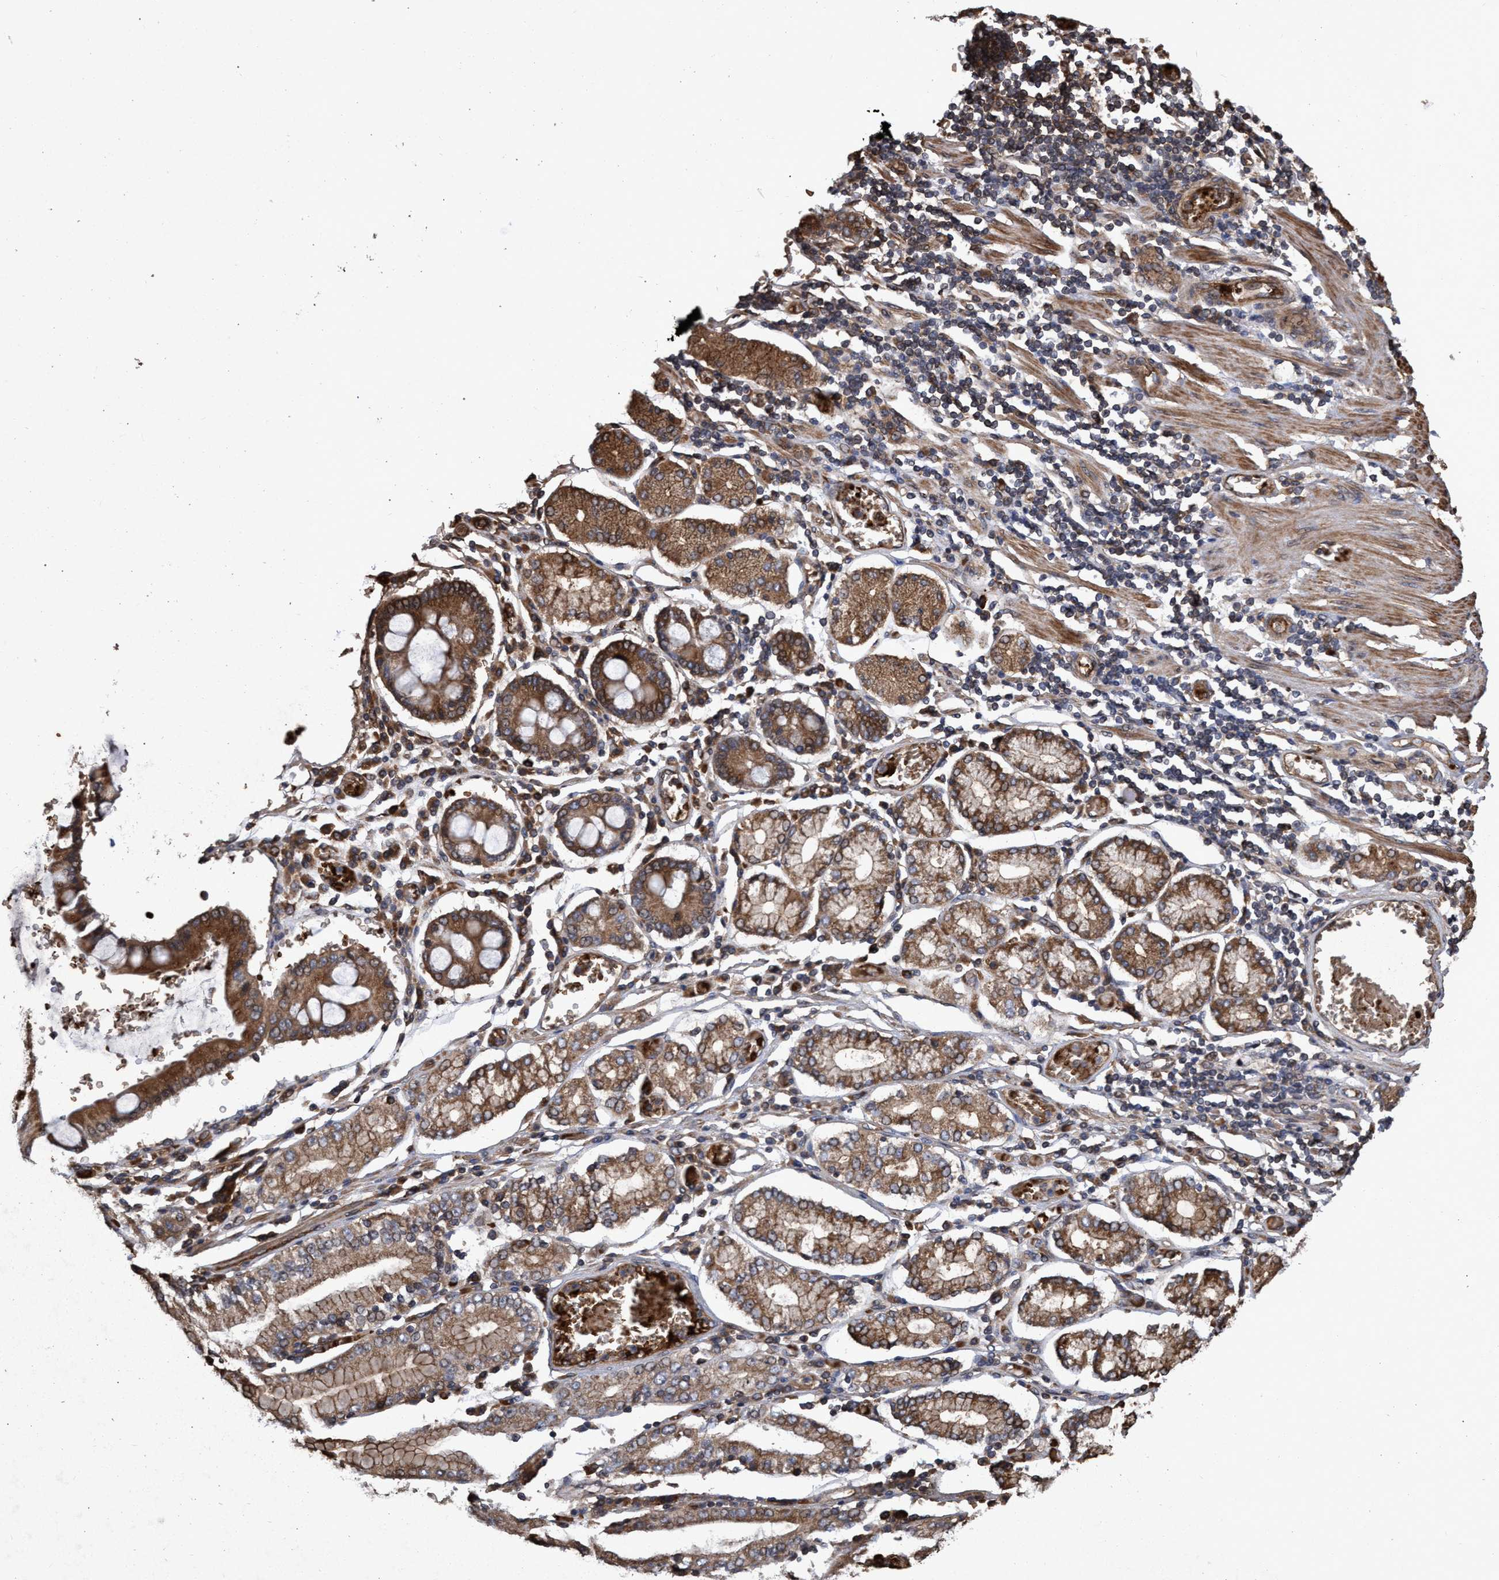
{"staining": {"intensity": "moderate", "quantity": ">75%", "location": "cytoplasmic/membranous"}, "tissue": "stomach cancer", "cell_type": "Tumor cells", "image_type": "cancer", "snomed": [{"axis": "morphology", "description": "Adenocarcinoma, NOS"}, {"axis": "topography", "description": "Stomach"}], "caption": "Human stomach cancer (adenocarcinoma) stained with a brown dye displays moderate cytoplasmic/membranous positive staining in about >75% of tumor cells.", "gene": "CHMP6", "patient": {"sex": "female", "age": 73}}